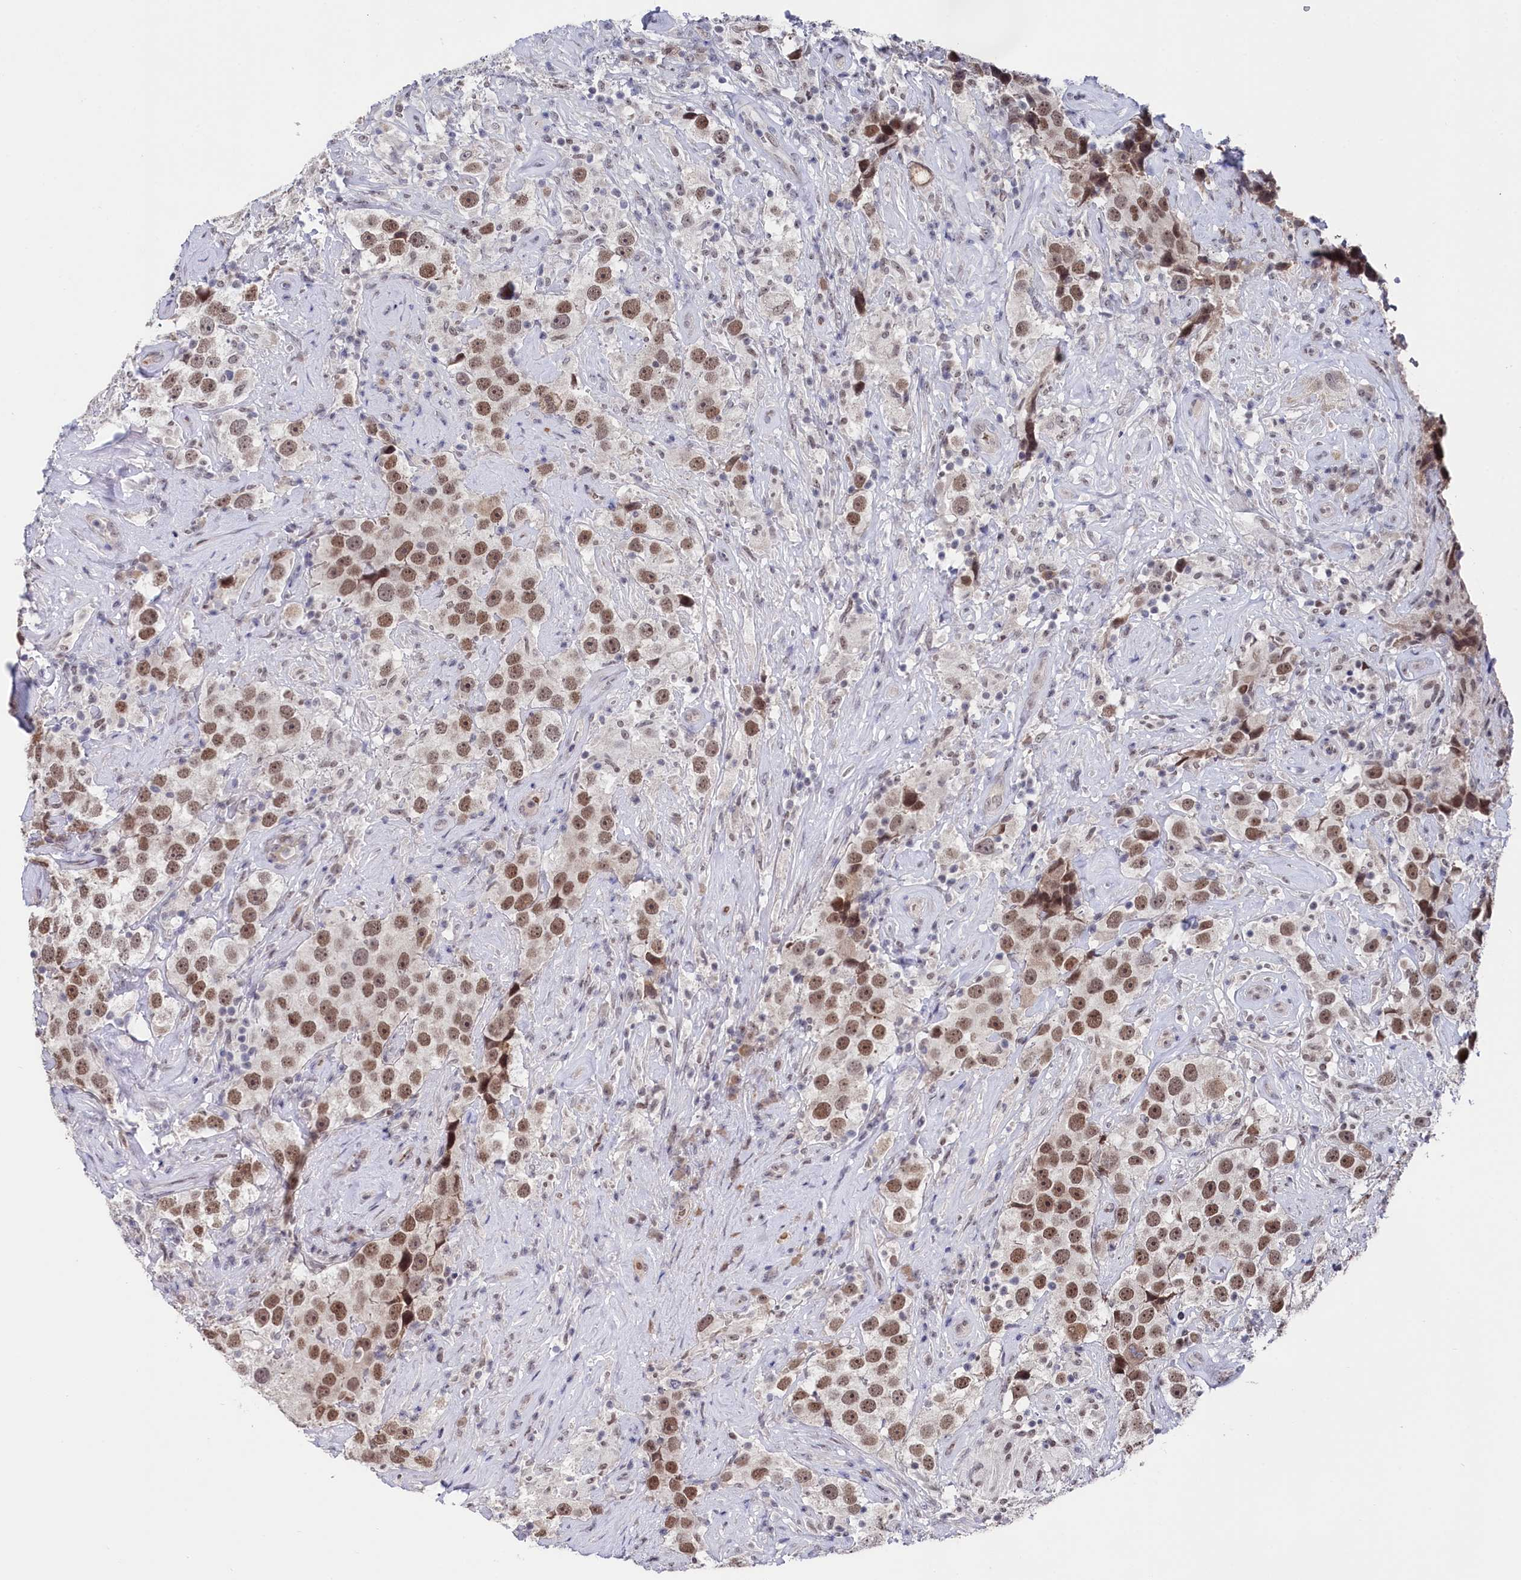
{"staining": {"intensity": "moderate", "quantity": ">75%", "location": "nuclear"}, "tissue": "testis cancer", "cell_type": "Tumor cells", "image_type": "cancer", "snomed": [{"axis": "morphology", "description": "Seminoma, NOS"}, {"axis": "topography", "description": "Testis"}], "caption": "Brown immunohistochemical staining in testis cancer exhibits moderate nuclear expression in approximately >75% of tumor cells. Using DAB (brown) and hematoxylin (blue) stains, captured at high magnification using brightfield microscopy.", "gene": "TIGD4", "patient": {"sex": "male", "age": 49}}